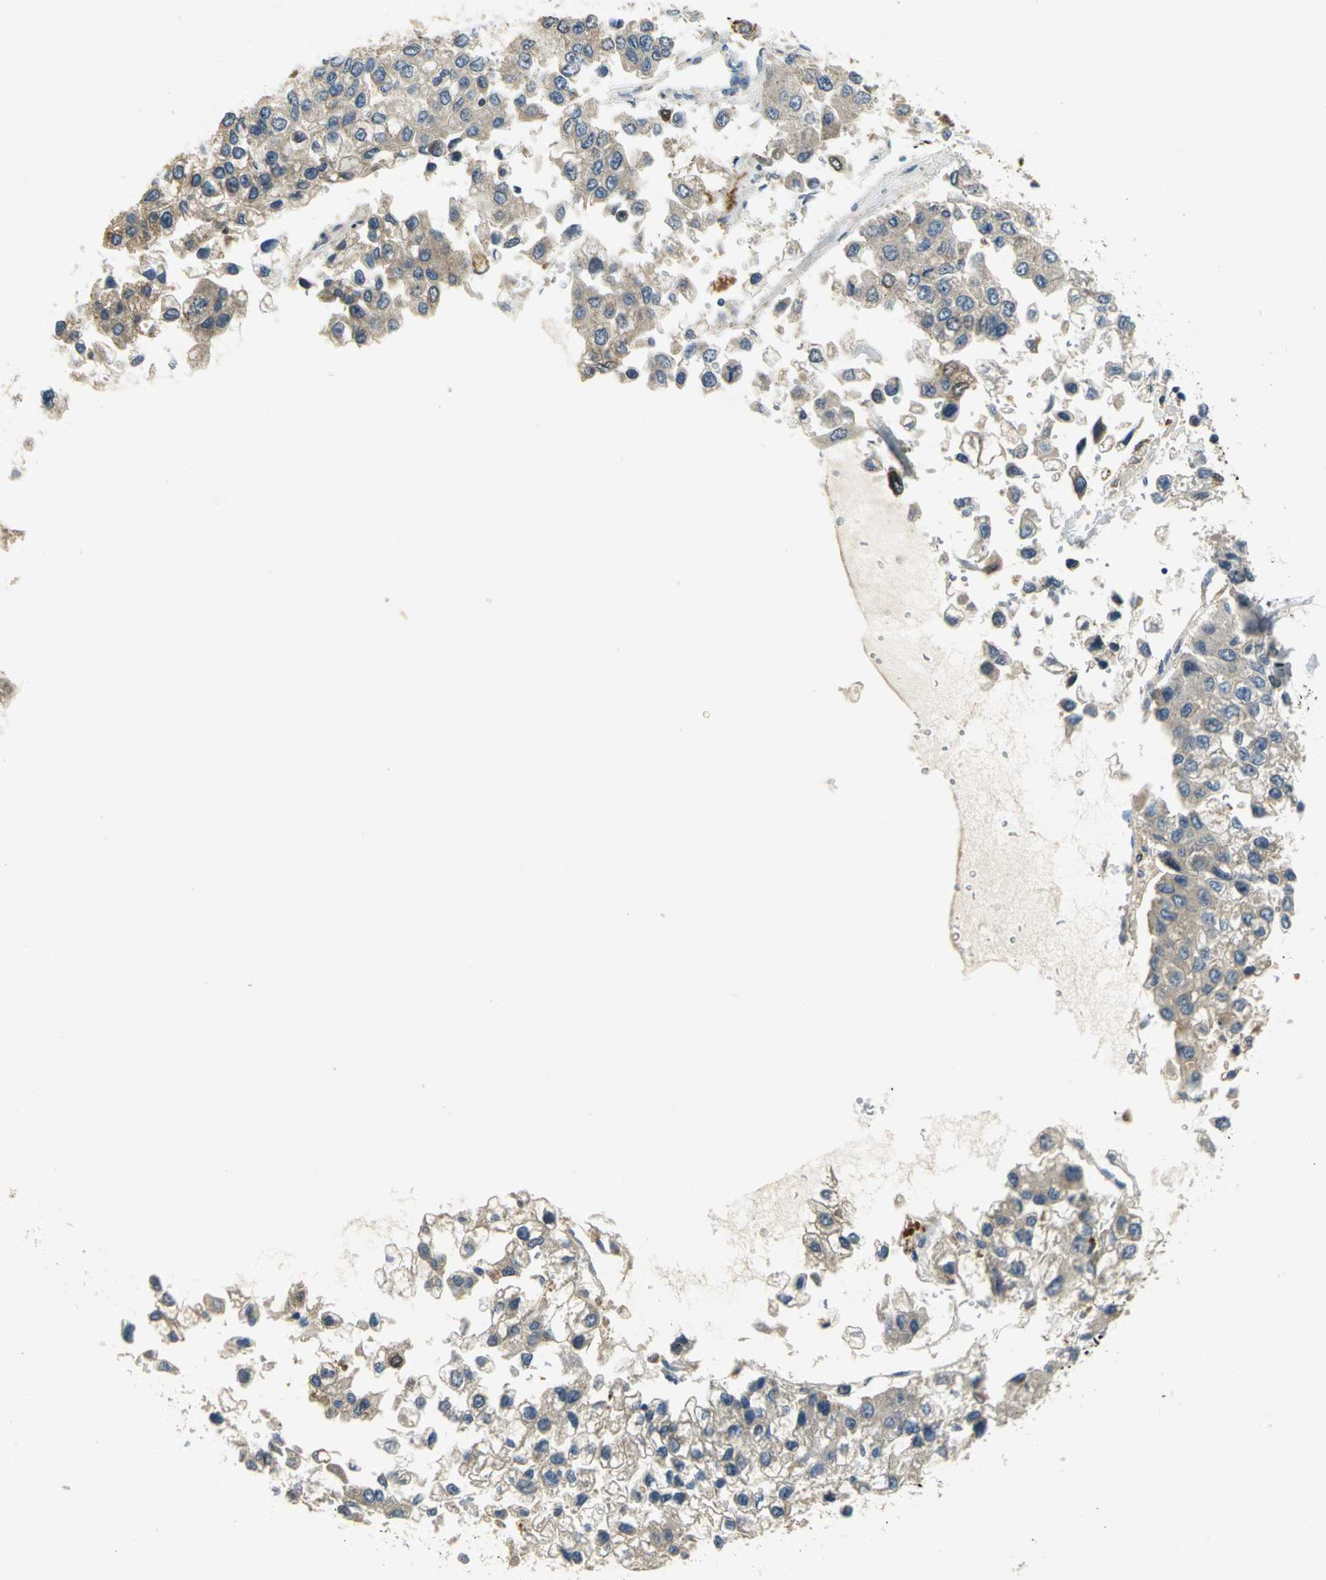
{"staining": {"intensity": "weak", "quantity": "<25%", "location": "cytoplasmic/membranous"}, "tissue": "liver cancer", "cell_type": "Tumor cells", "image_type": "cancer", "snomed": [{"axis": "morphology", "description": "Carcinoma, Hepatocellular, NOS"}, {"axis": "topography", "description": "Liver"}], "caption": "High power microscopy image of an immunohistochemistry image of liver hepatocellular carcinoma, revealing no significant expression in tumor cells. (Brightfield microscopy of DAB immunohistochemistry at high magnification).", "gene": "IL17RB", "patient": {"sex": "female", "age": 66}}